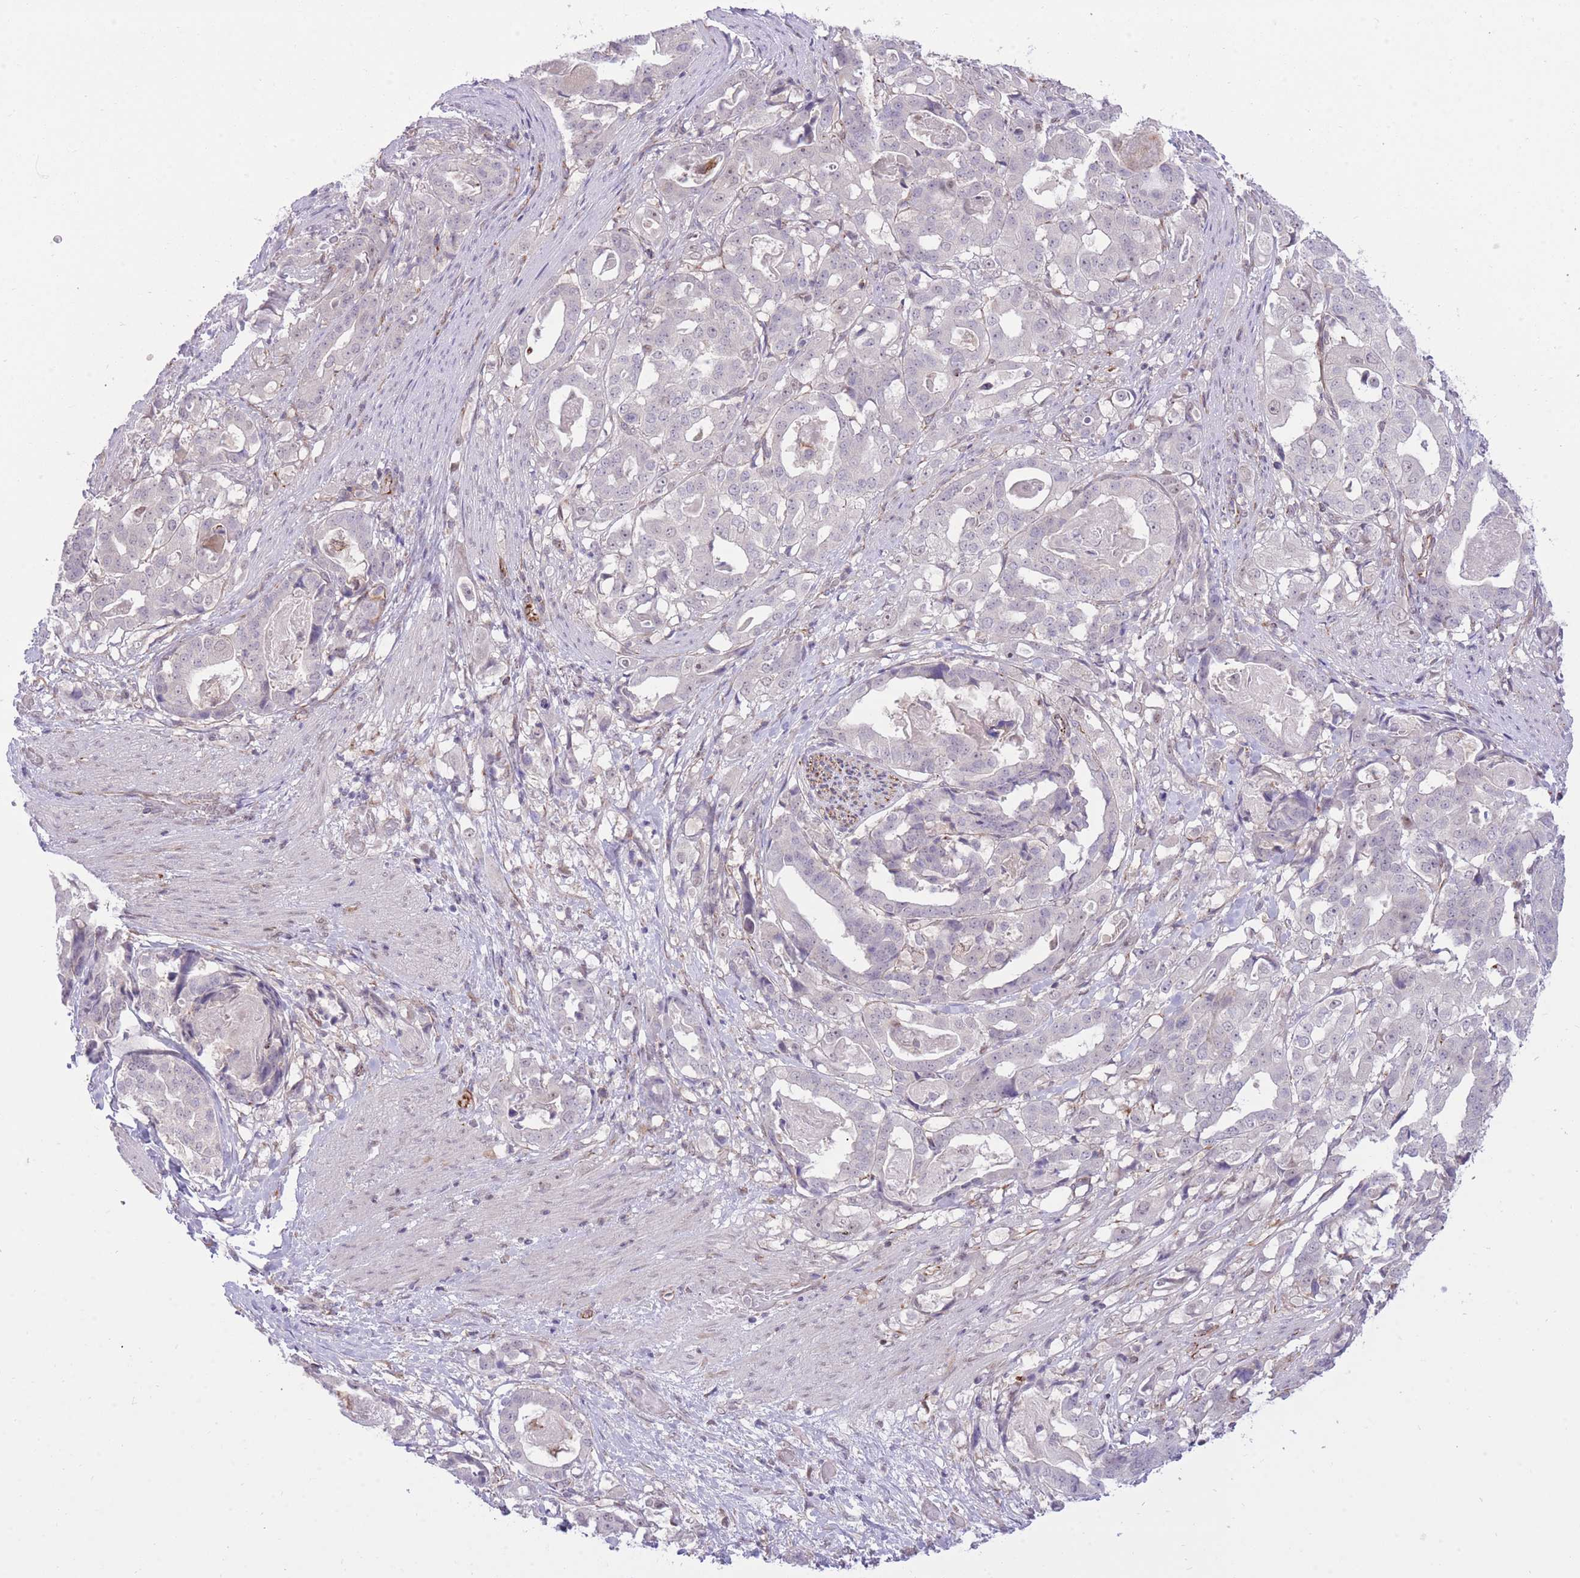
{"staining": {"intensity": "negative", "quantity": "none", "location": "none"}, "tissue": "stomach cancer", "cell_type": "Tumor cells", "image_type": "cancer", "snomed": [{"axis": "morphology", "description": "Adenocarcinoma, NOS"}, {"axis": "topography", "description": "Stomach"}], "caption": "IHC of adenocarcinoma (stomach) displays no expression in tumor cells. Brightfield microscopy of IHC stained with DAB (brown) and hematoxylin (blue), captured at high magnification.", "gene": "ELL", "patient": {"sex": "male", "age": 48}}